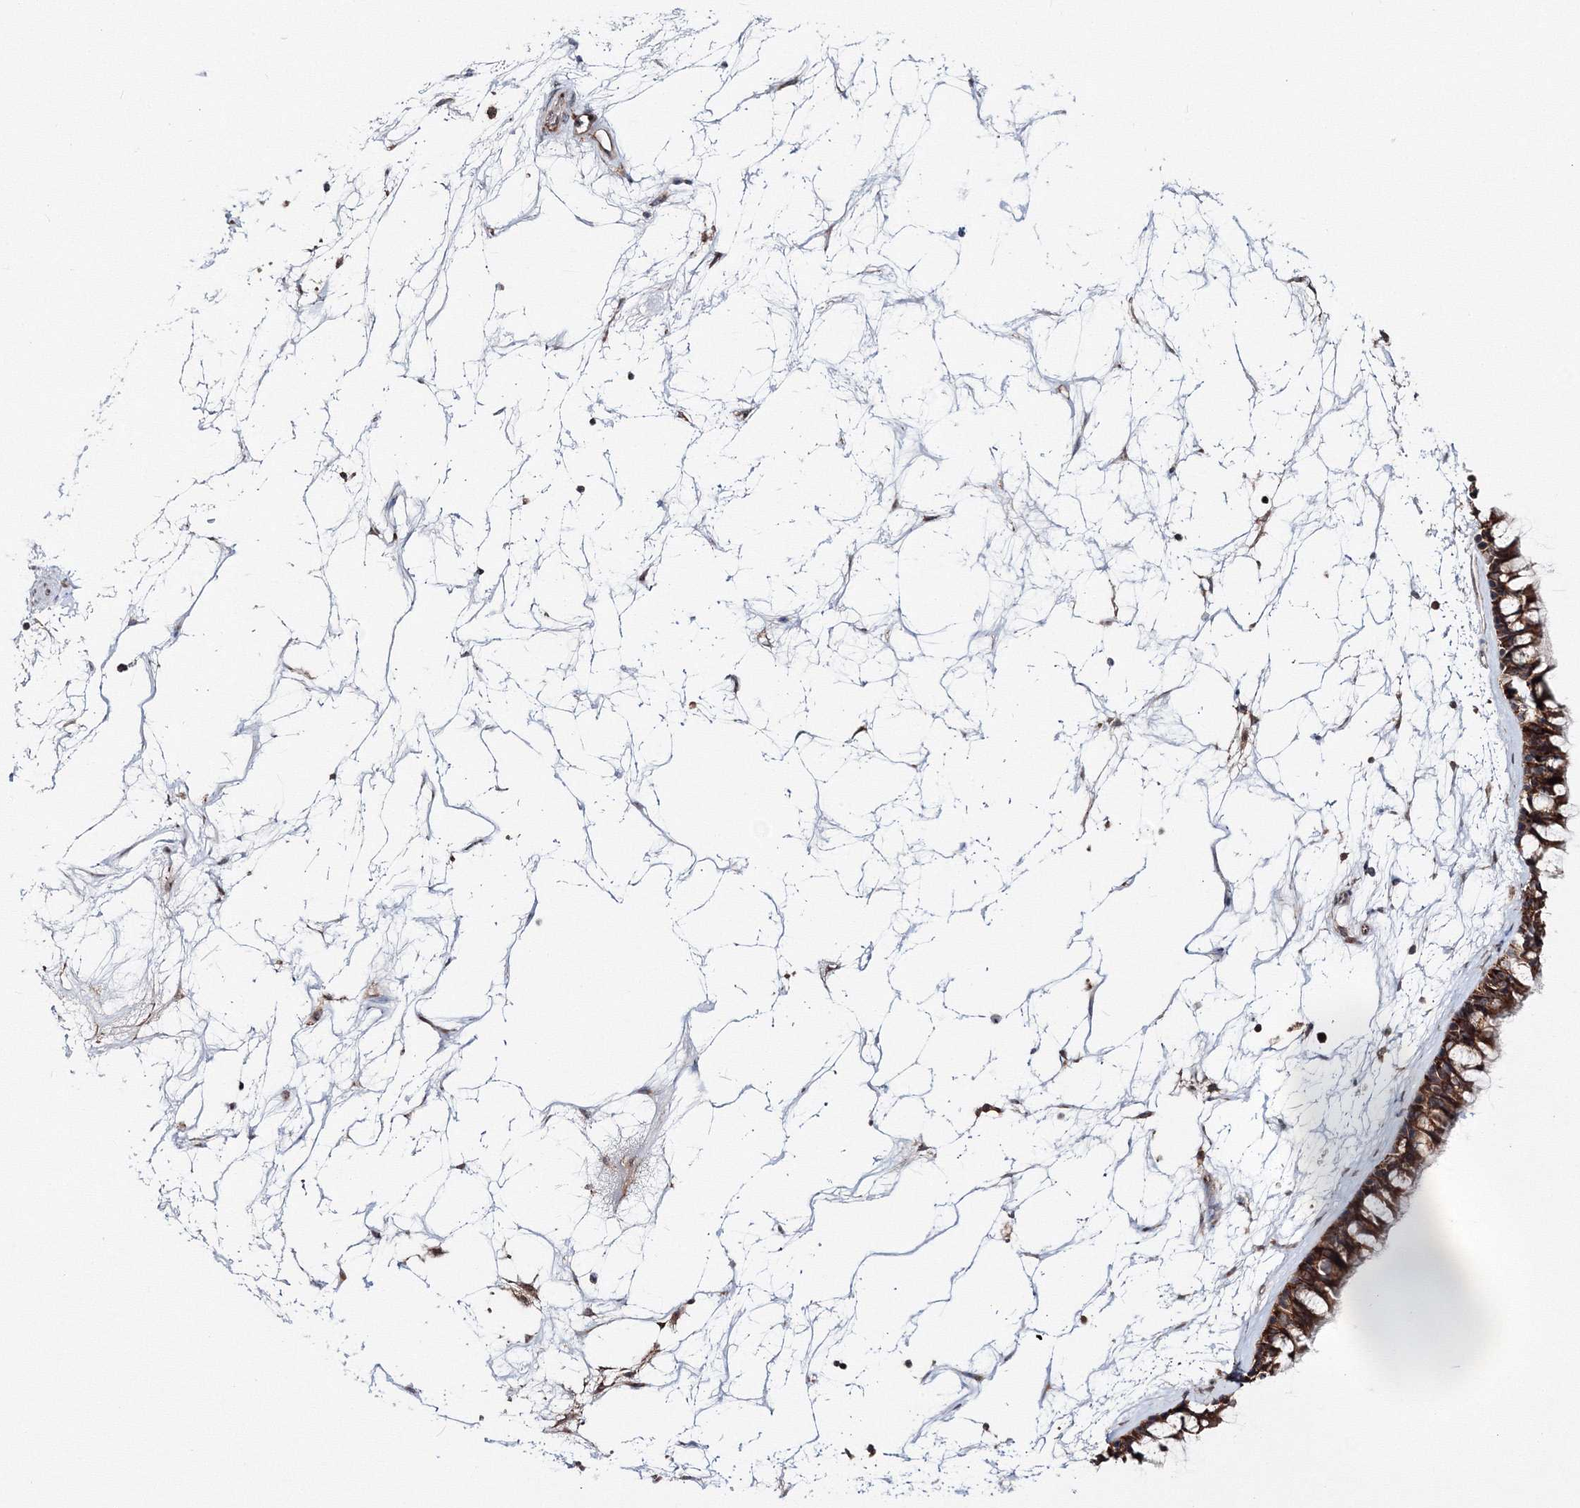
{"staining": {"intensity": "strong", "quantity": ">75%", "location": "cytoplasmic/membranous"}, "tissue": "nasopharynx", "cell_type": "Respiratory epithelial cells", "image_type": "normal", "snomed": [{"axis": "morphology", "description": "Normal tissue, NOS"}, {"axis": "topography", "description": "Nasopharynx"}], "caption": "Immunohistochemistry (IHC) (DAB (3,3'-diaminobenzidine)) staining of normal human nasopharynx exhibits strong cytoplasmic/membranous protein expression in approximately >75% of respiratory epithelial cells.", "gene": "PEX13", "patient": {"sex": "male", "age": 64}}